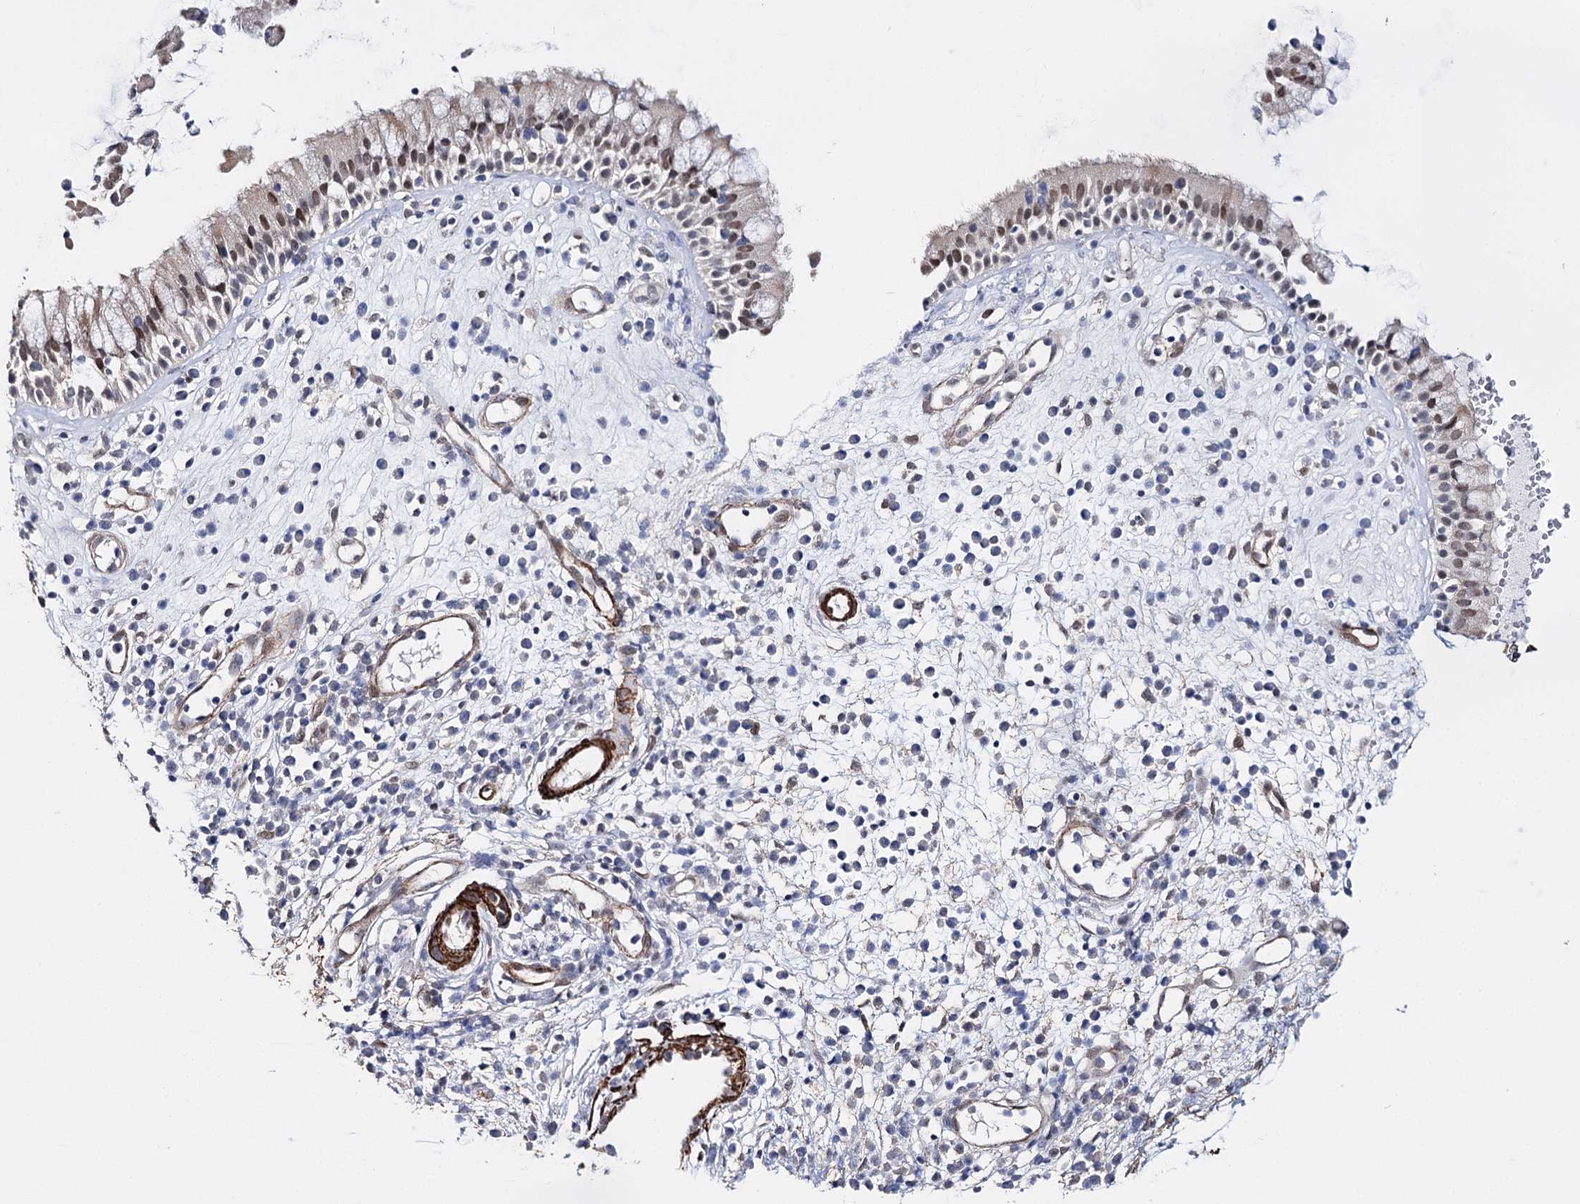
{"staining": {"intensity": "weak", "quantity": "<25%", "location": "nuclear"}, "tissue": "nasopharynx", "cell_type": "Respiratory epithelial cells", "image_type": "normal", "snomed": [{"axis": "morphology", "description": "Normal tissue, NOS"}, {"axis": "morphology", "description": "Inflammation, NOS"}, {"axis": "topography", "description": "Nasopharynx"}], "caption": "IHC of normal nasopharynx exhibits no positivity in respiratory epithelial cells.", "gene": "CFAP46", "patient": {"sex": "male", "age": 29}}